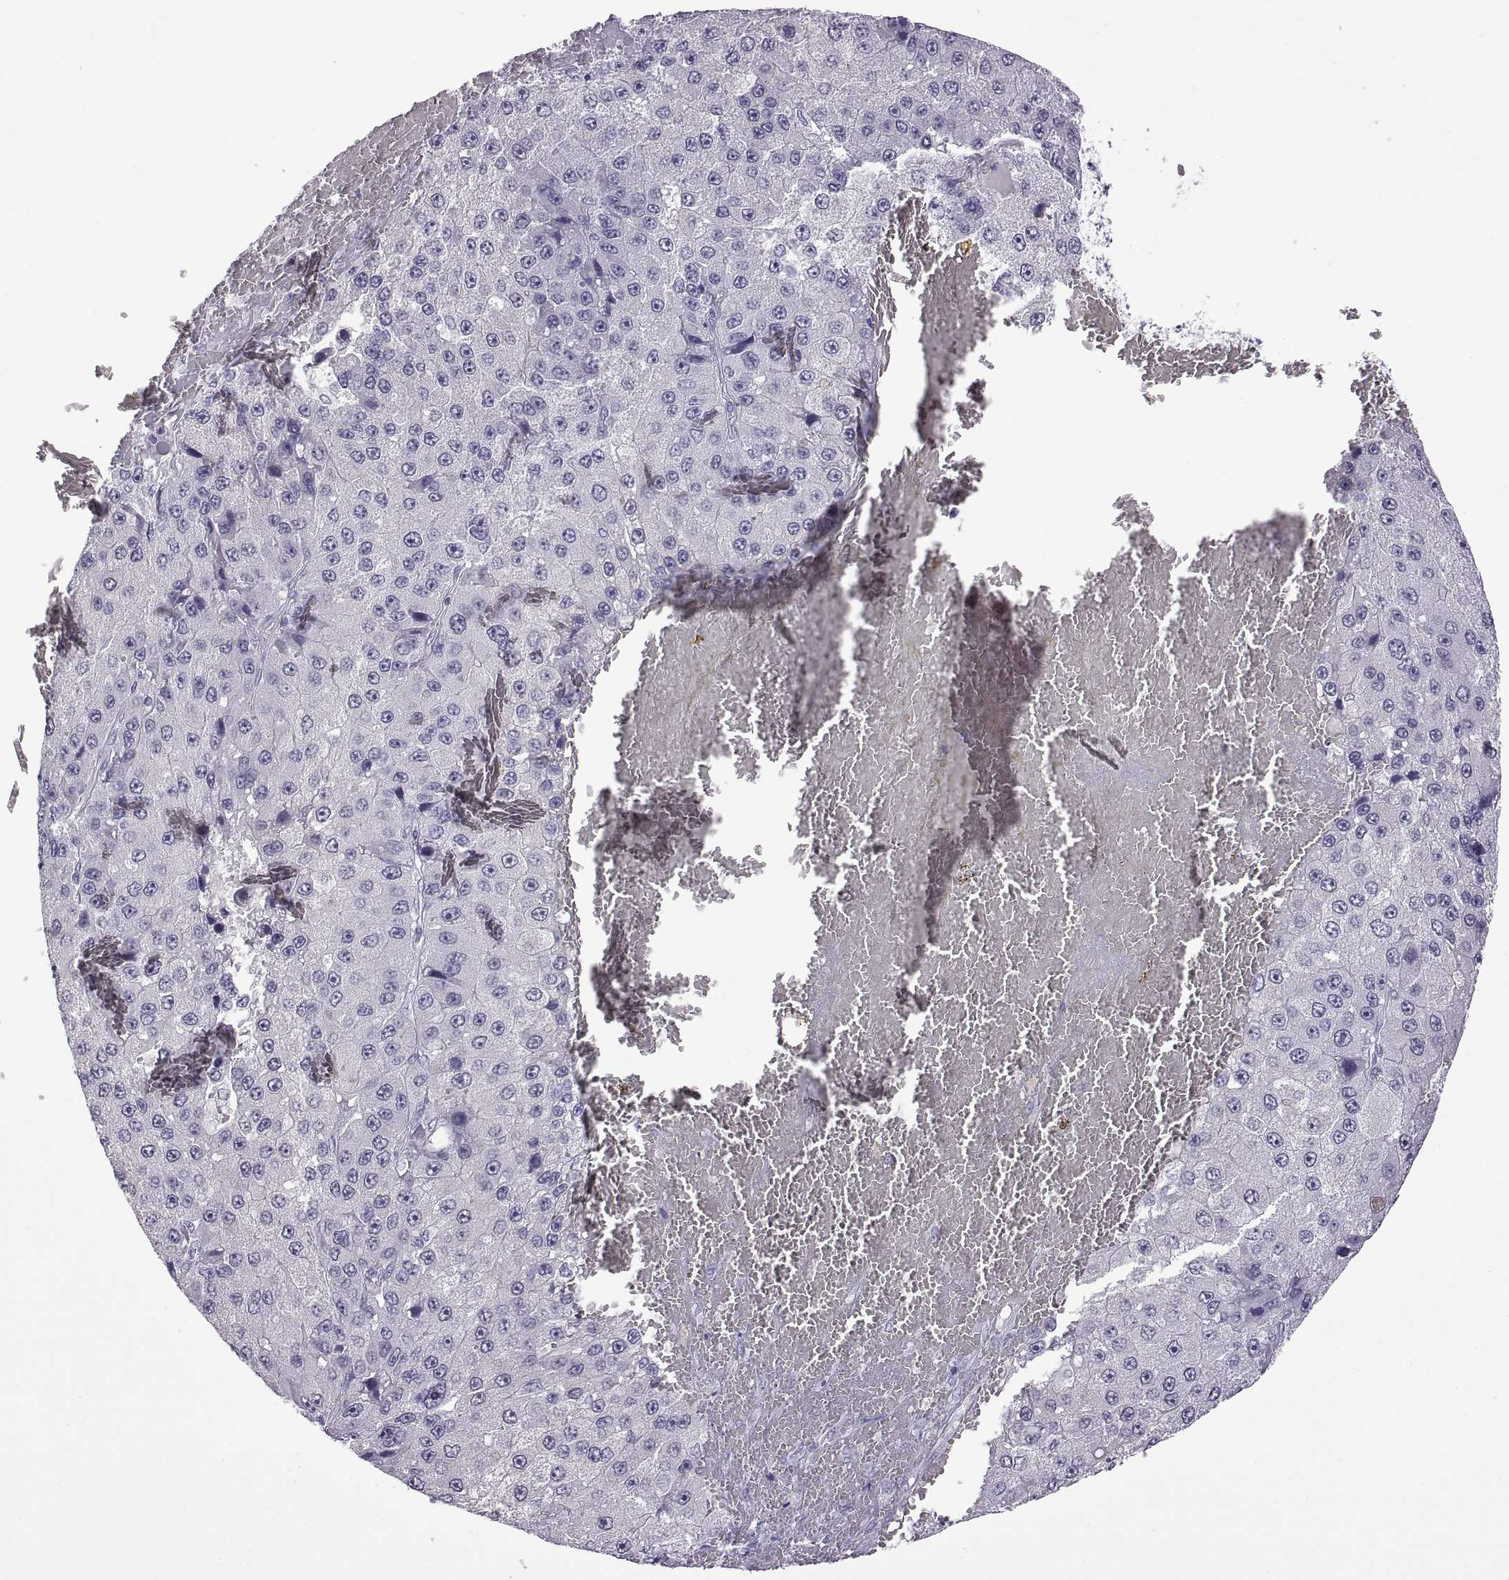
{"staining": {"intensity": "negative", "quantity": "none", "location": "none"}, "tissue": "liver cancer", "cell_type": "Tumor cells", "image_type": "cancer", "snomed": [{"axis": "morphology", "description": "Carcinoma, Hepatocellular, NOS"}, {"axis": "topography", "description": "Liver"}], "caption": "A high-resolution photomicrograph shows IHC staining of hepatocellular carcinoma (liver), which demonstrates no significant staining in tumor cells.", "gene": "RDM1", "patient": {"sex": "female", "age": 73}}